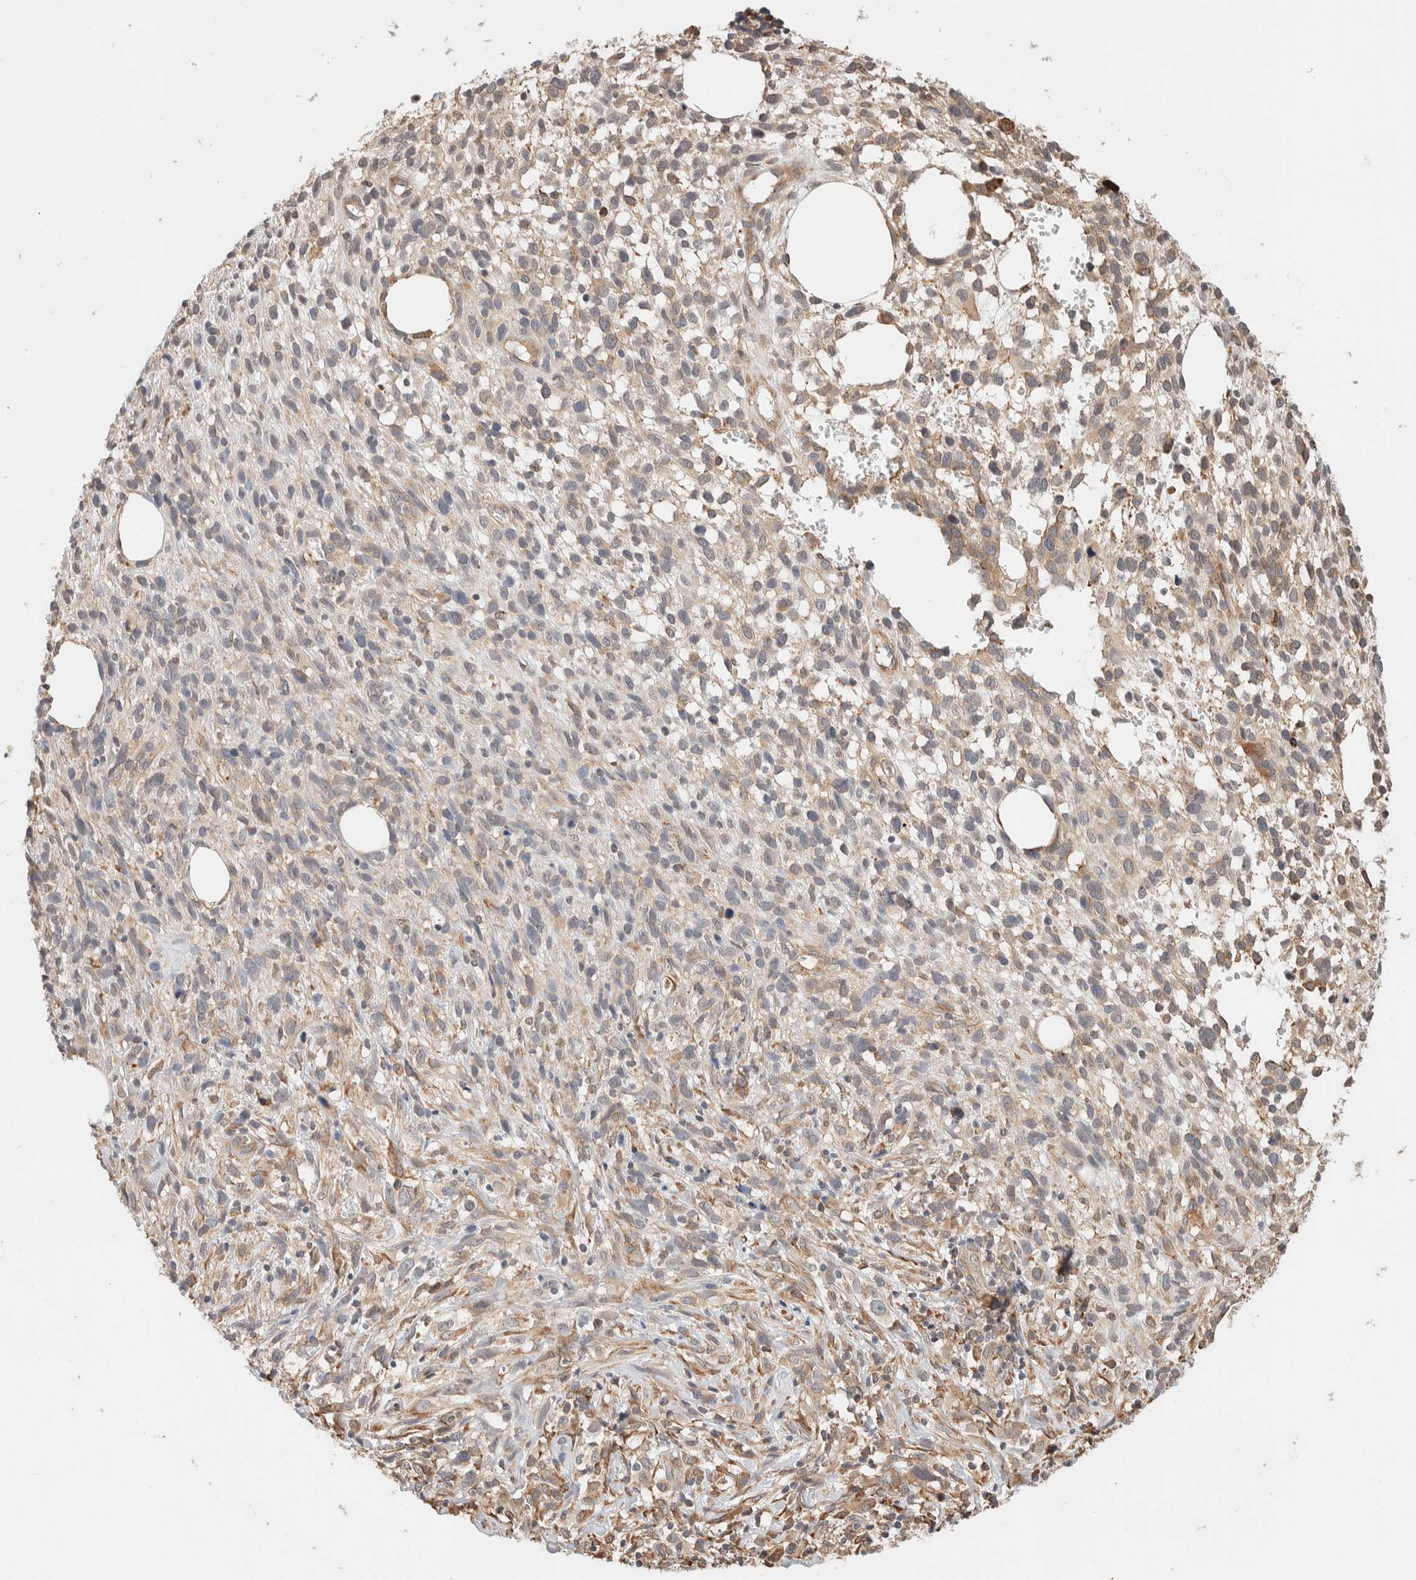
{"staining": {"intensity": "weak", "quantity": "<25%", "location": "cytoplasmic/membranous"}, "tissue": "melanoma", "cell_type": "Tumor cells", "image_type": "cancer", "snomed": [{"axis": "morphology", "description": "Malignant melanoma, NOS"}, {"axis": "topography", "description": "Skin"}], "caption": "Immunohistochemistry image of malignant melanoma stained for a protein (brown), which displays no expression in tumor cells. (DAB IHC visualized using brightfield microscopy, high magnification).", "gene": "INTS1", "patient": {"sex": "female", "age": 55}}